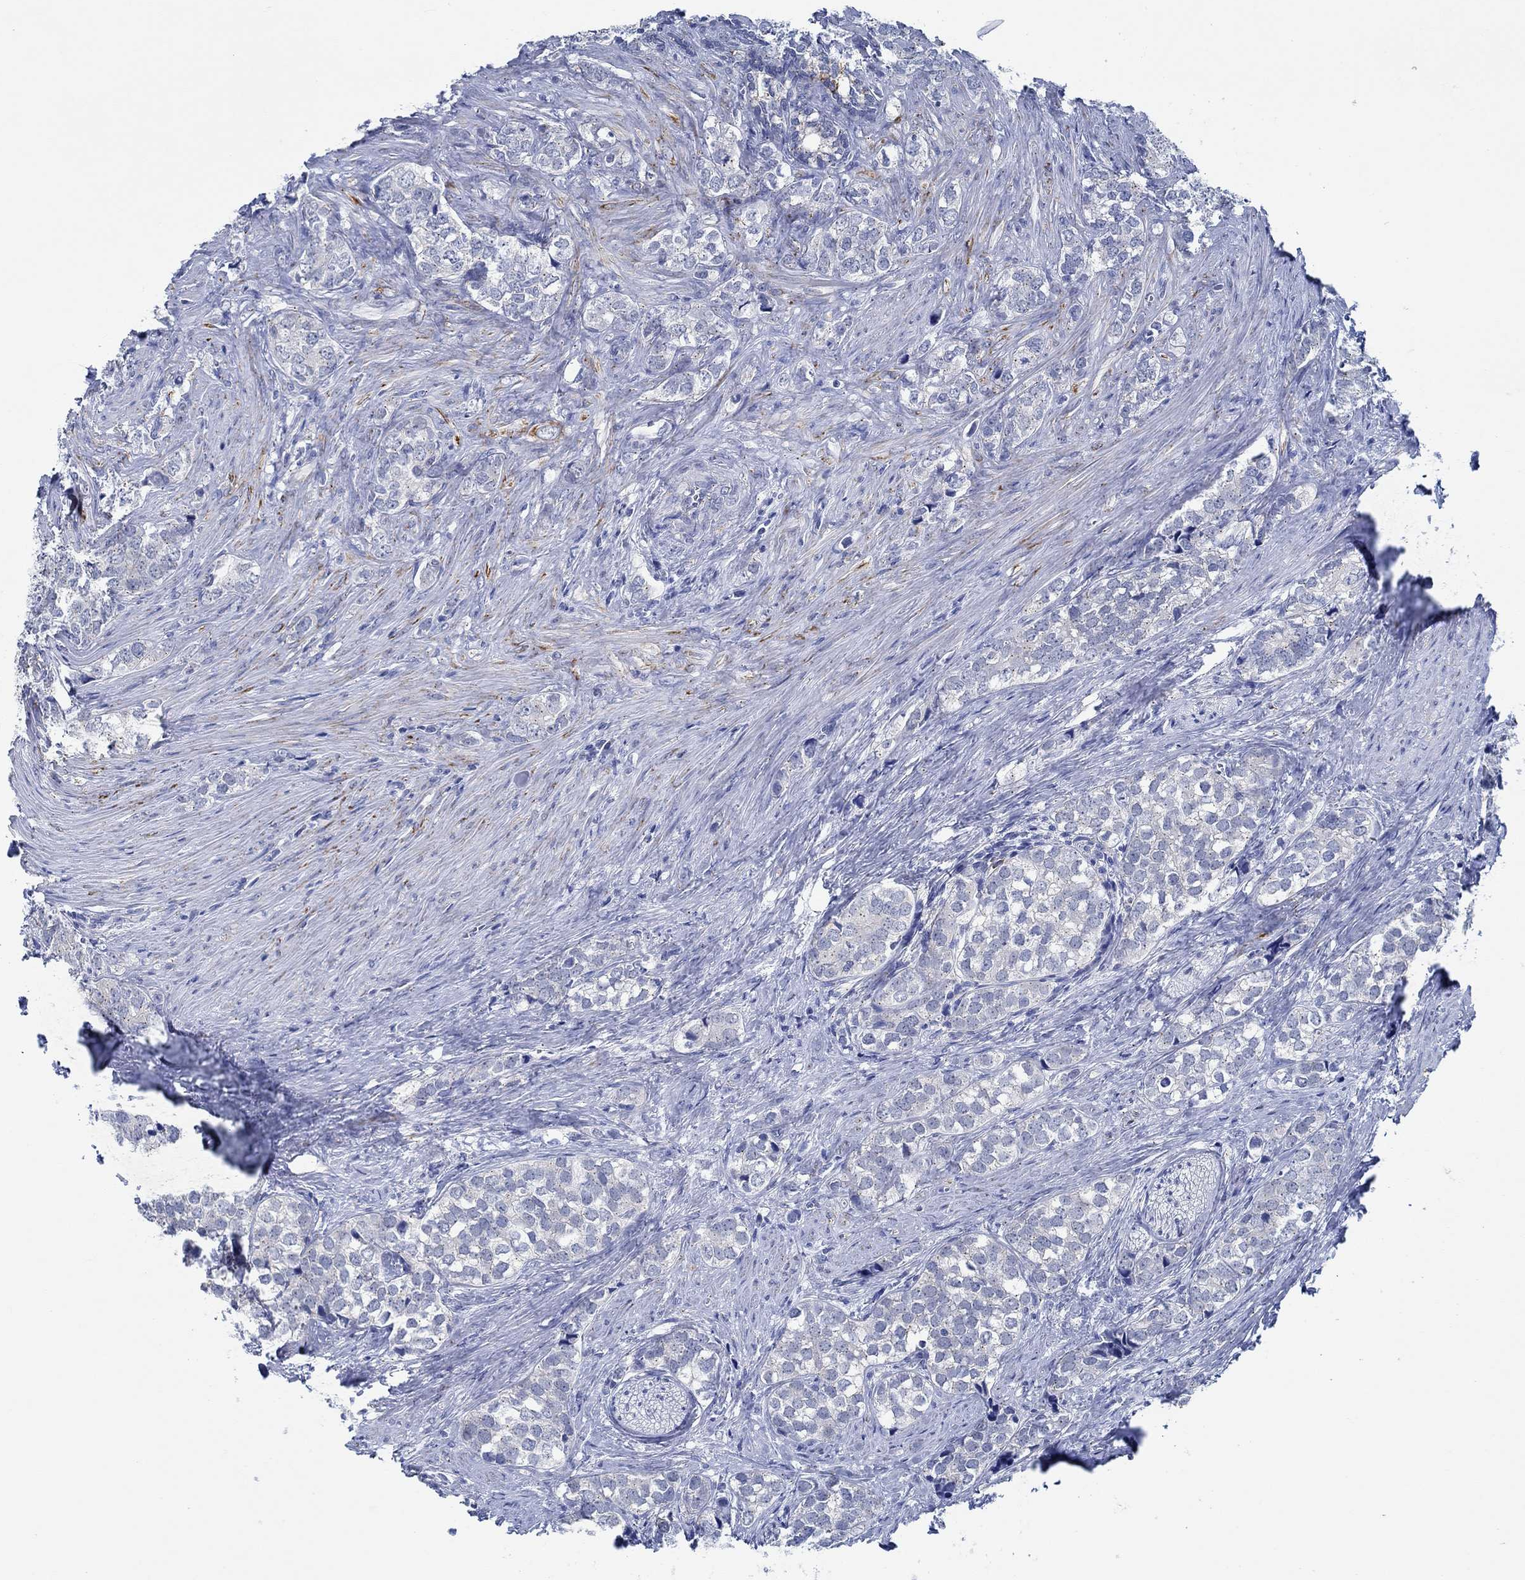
{"staining": {"intensity": "negative", "quantity": "none", "location": "none"}, "tissue": "prostate cancer", "cell_type": "Tumor cells", "image_type": "cancer", "snomed": [{"axis": "morphology", "description": "Adenocarcinoma, NOS"}, {"axis": "topography", "description": "Prostate and seminal vesicle, NOS"}], "caption": "A high-resolution histopathology image shows immunohistochemistry (IHC) staining of adenocarcinoma (prostate), which reveals no significant staining in tumor cells.", "gene": "CPM", "patient": {"sex": "male", "age": 63}}